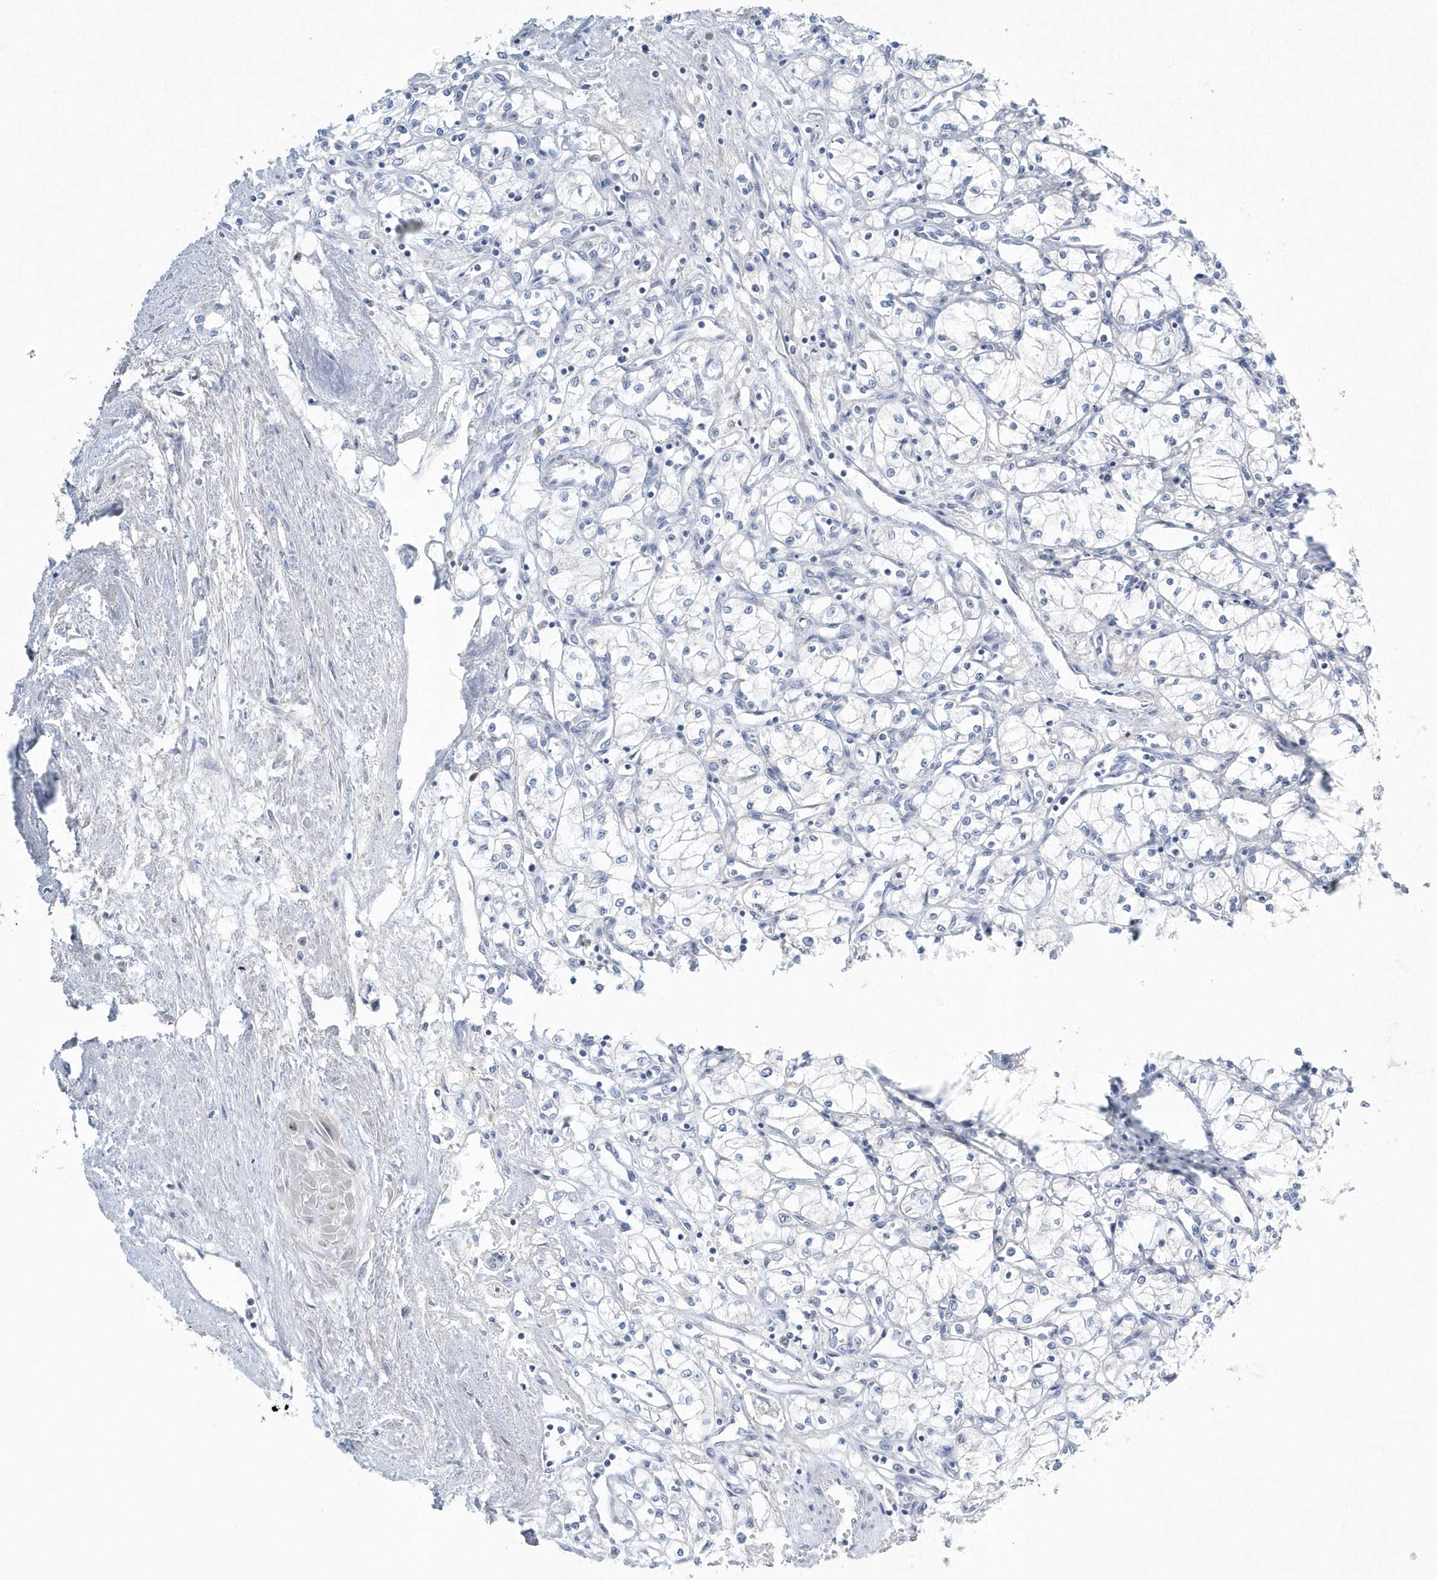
{"staining": {"intensity": "negative", "quantity": "none", "location": "none"}, "tissue": "renal cancer", "cell_type": "Tumor cells", "image_type": "cancer", "snomed": [{"axis": "morphology", "description": "Adenocarcinoma, NOS"}, {"axis": "topography", "description": "Kidney"}], "caption": "Image shows no protein expression in tumor cells of adenocarcinoma (renal) tissue.", "gene": "SPATA18", "patient": {"sex": "male", "age": 59}}